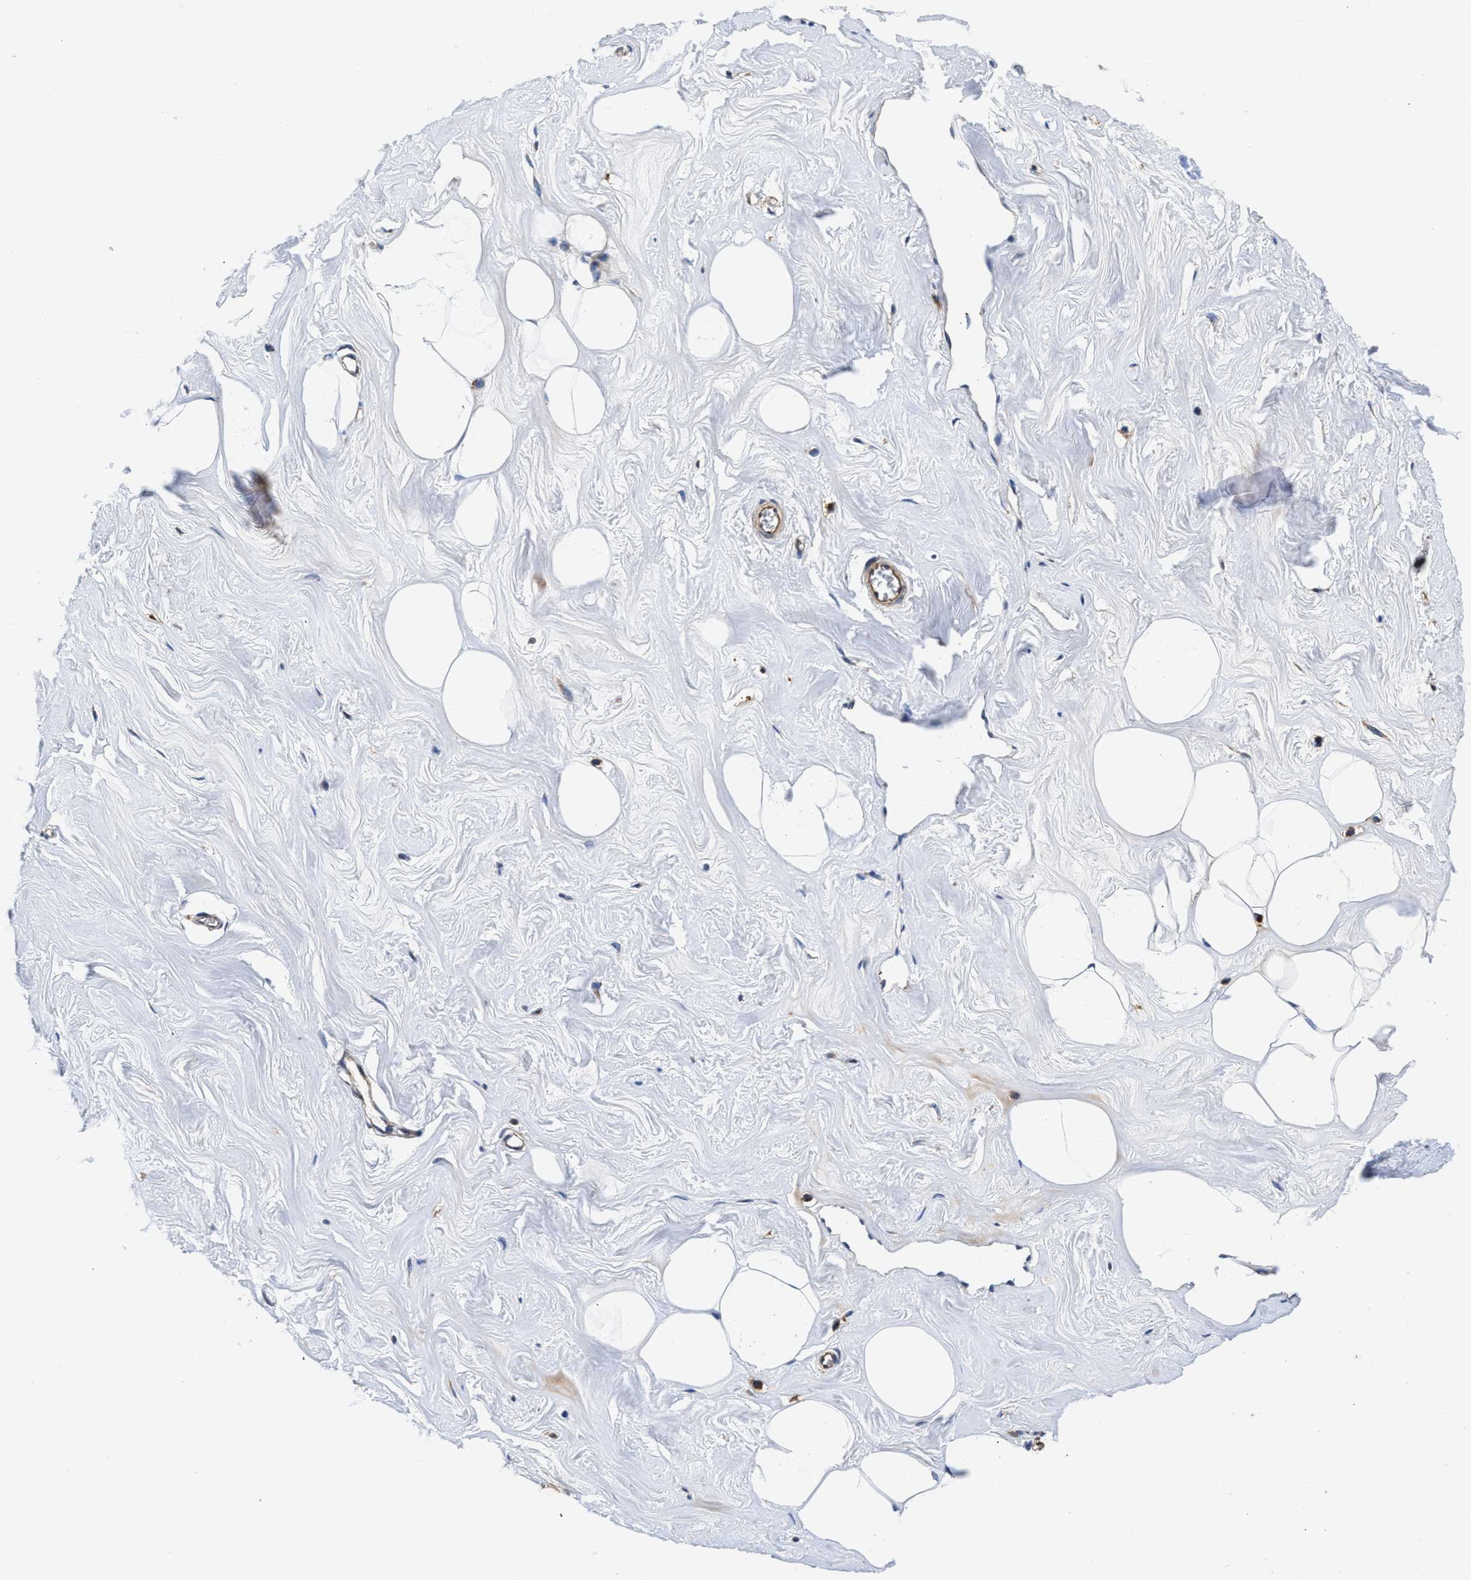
{"staining": {"intensity": "negative", "quantity": "none", "location": "none"}, "tissue": "adipose tissue", "cell_type": "Adipocytes", "image_type": "normal", "snomed": [{"axis": "morphology", "description": "Normal tissue, NOS"}, {"axis": "morphology", "description": "Fibrosis, NOS"}, {"axis": "topography", "description": "Breast"}, {"axis": "topography", "description": "Adipose tissue"}], "caption": "The photomicrograph shows no staining of adipocytes in normal adipose tissue.", "gene": "PPP1R9B", "patient": {"sex": "female", "age": 39}}